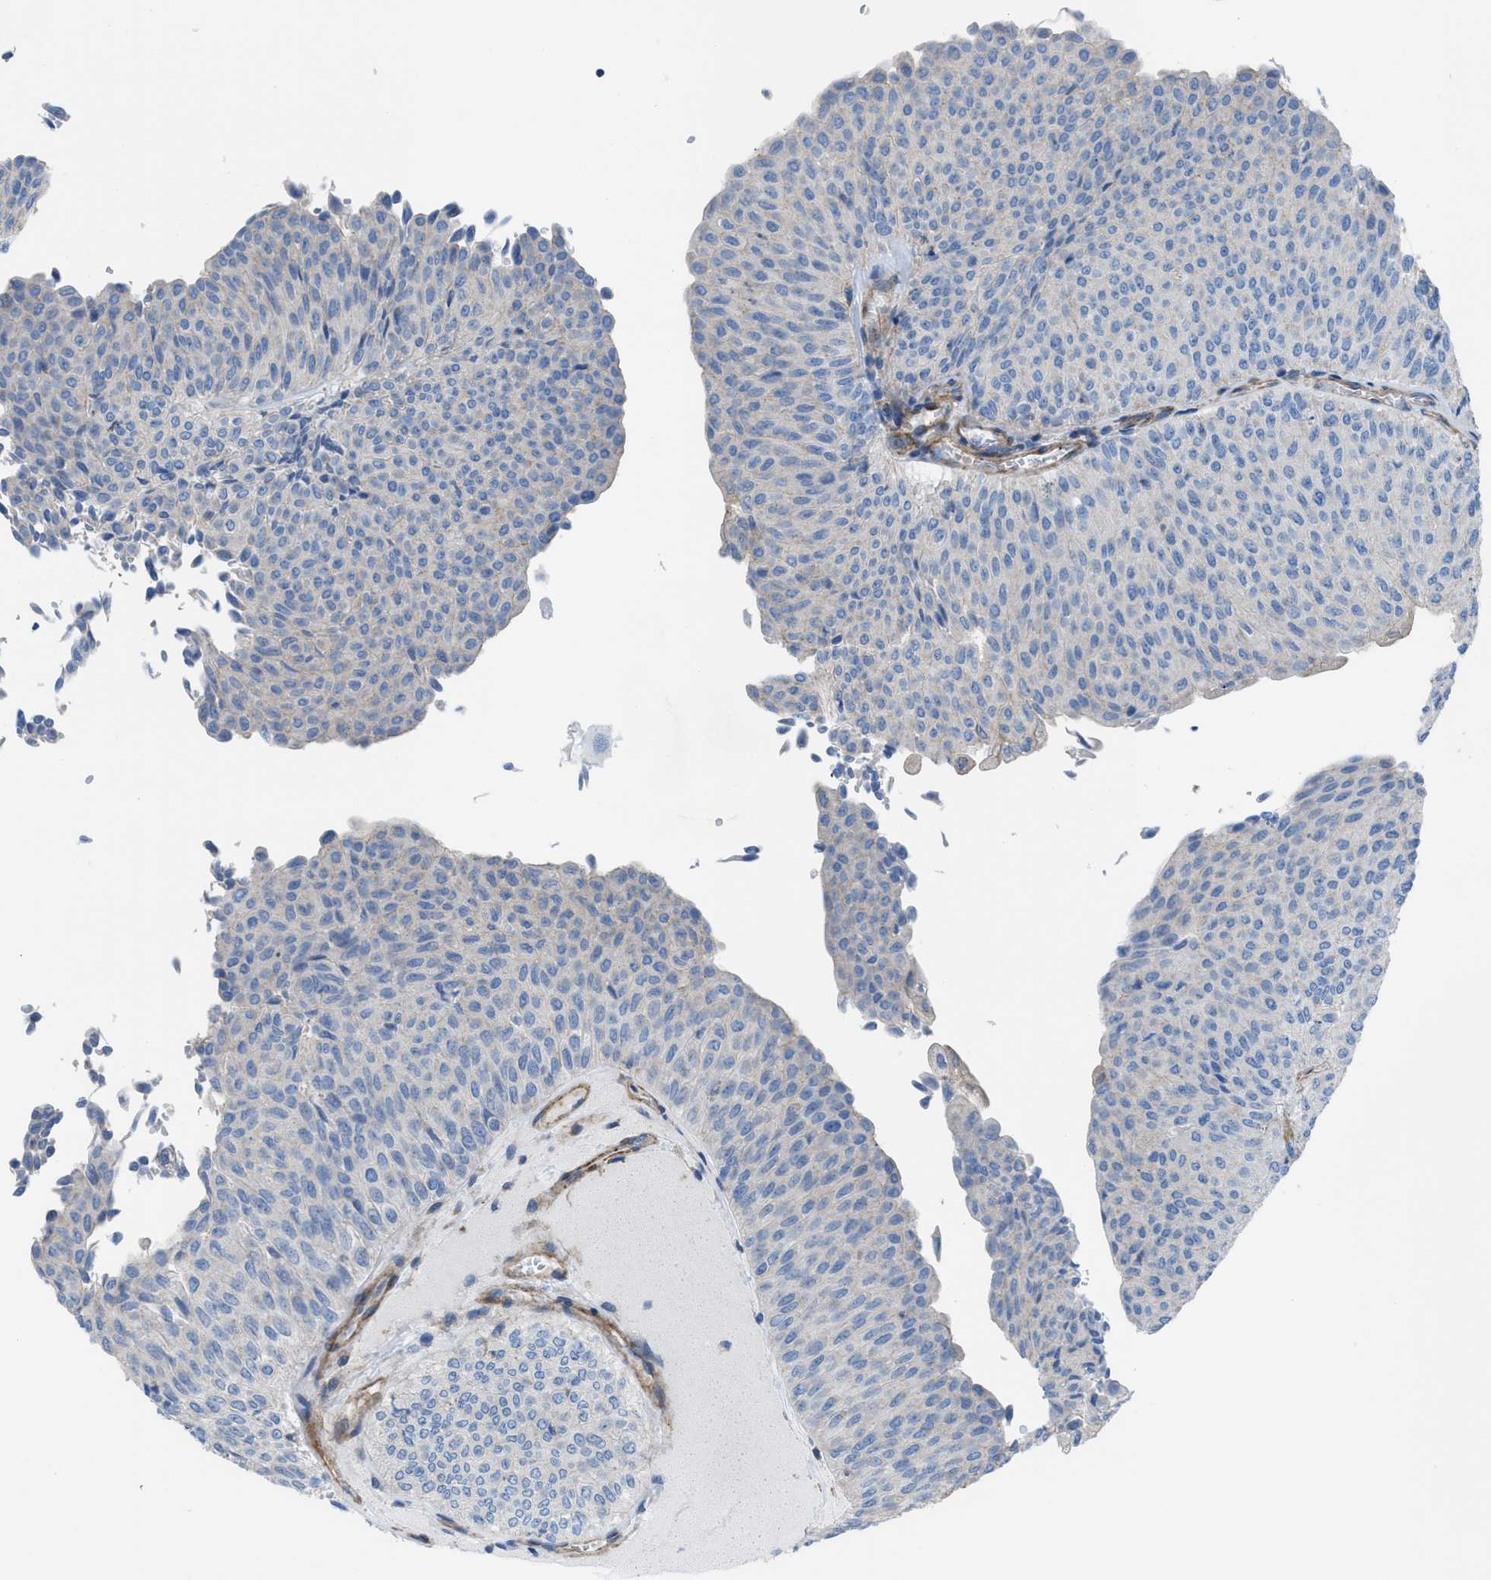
{"staining": {"intensity": "negative", "quantity": "none", "location": "none"}, "tissue": "urothelial cancer", "cell_type": "Tumor cells", "image_type": "cancer", "snomed": [{"axis": "morphology", "description": "Urothelial carcinoma, Low grade"}, {"axis": "topography", "description": "Urinary bladder"}], "caption": "The immunohistochemistry (IHC) image has no significant staining in tumor cells of low-grade urothelial carcinoma tissue.", "gene": "KCNH7", "patient": {"sex": "male", "age": 78}}